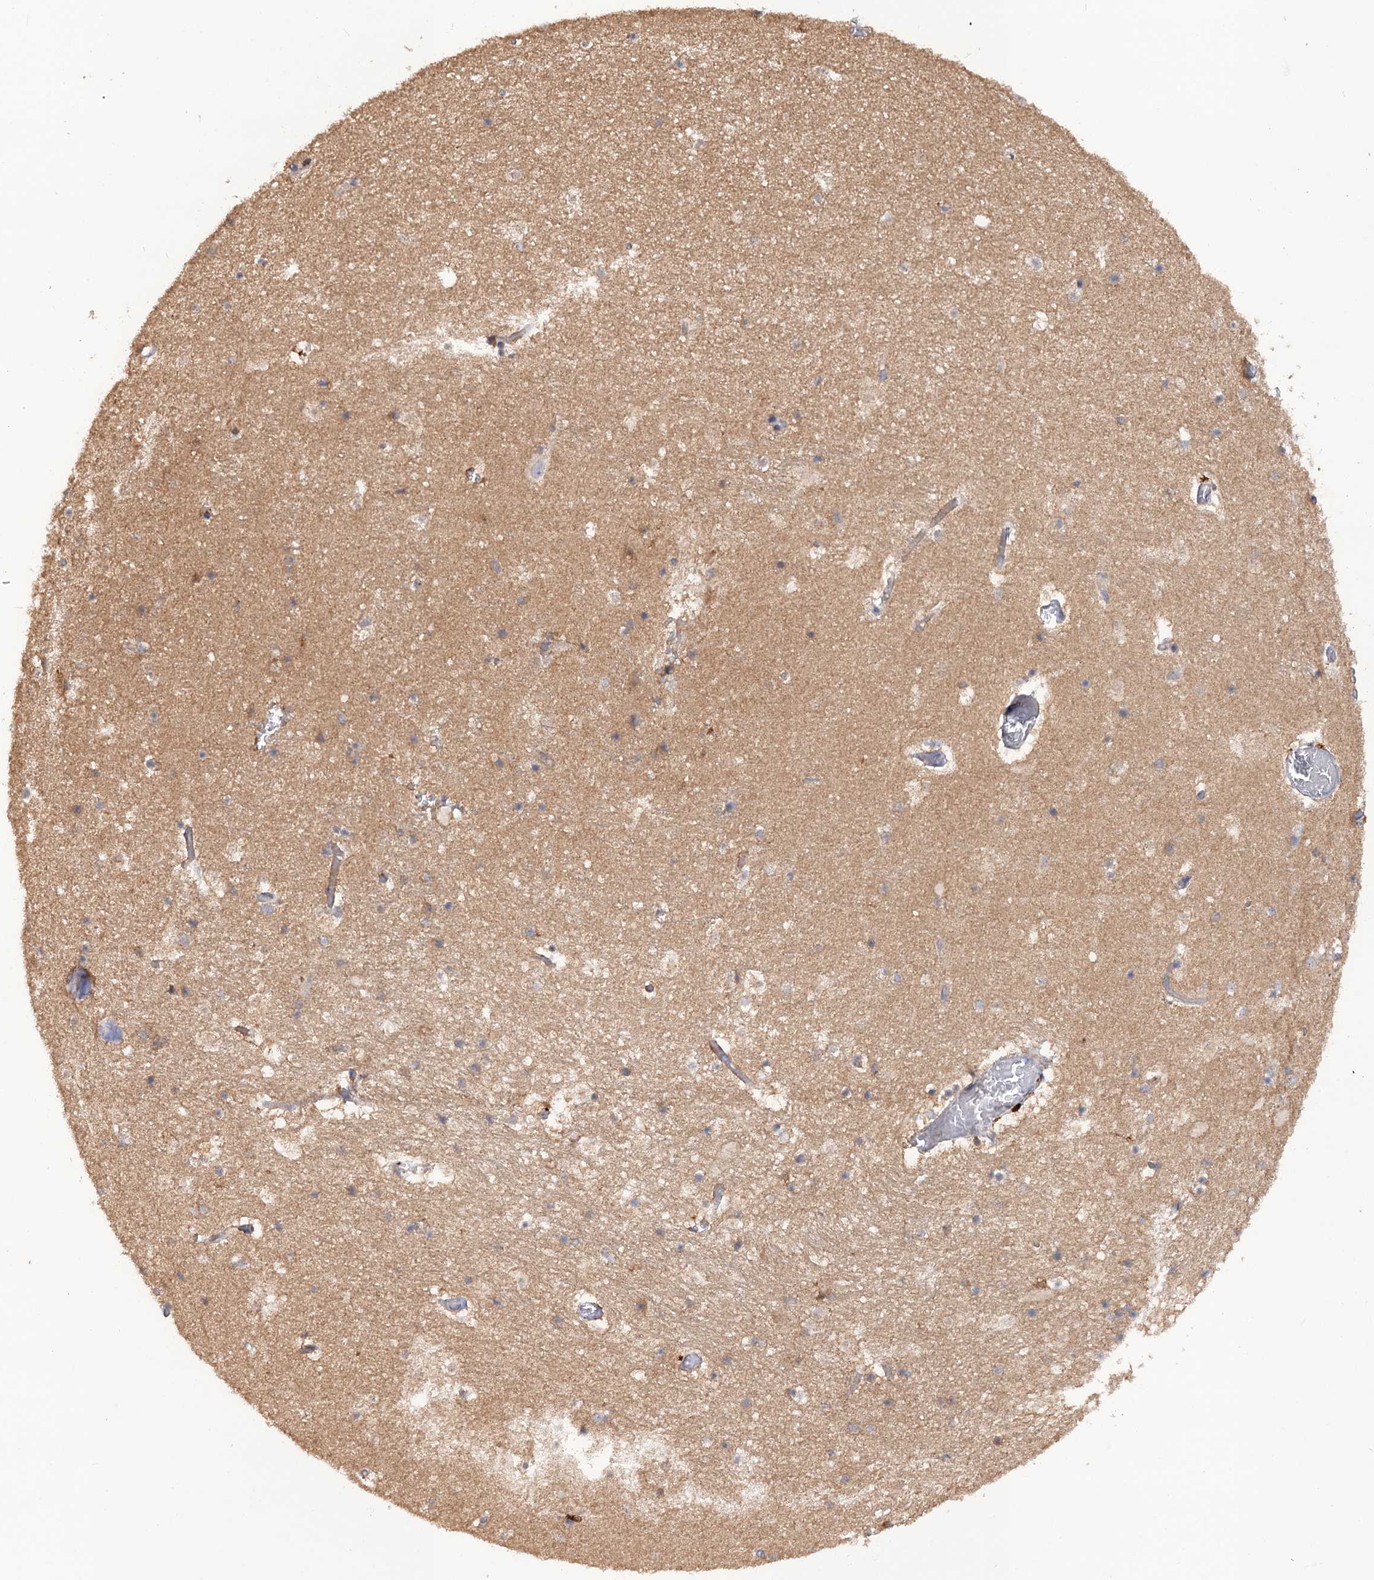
{"staining": {"intensity": "weak", "quantity": "<25%", "location": "cytoplasmic/membranous"}, "tissue": "hippocampus", "cell_type": "Glial cells", "image_type": "normal", "snomed": [{"axis": "morphology", "description": "Normal tissue, NOS"}, {"axis": "topography", "description": "Hippocampus"}], "caption": "This photomicrograph is of normal hippocampus stained with immunohistochemistry (IHC) to label a protein in brown with the nuclei are counter-stained blue. There is no staining in glial cells. (DAB (3,3'-diaminobenzidine) immunohistochemistry with hematoxylin counter stain).", "gene": "DGKA", "patient": {"sex": "female", "age": 52}}